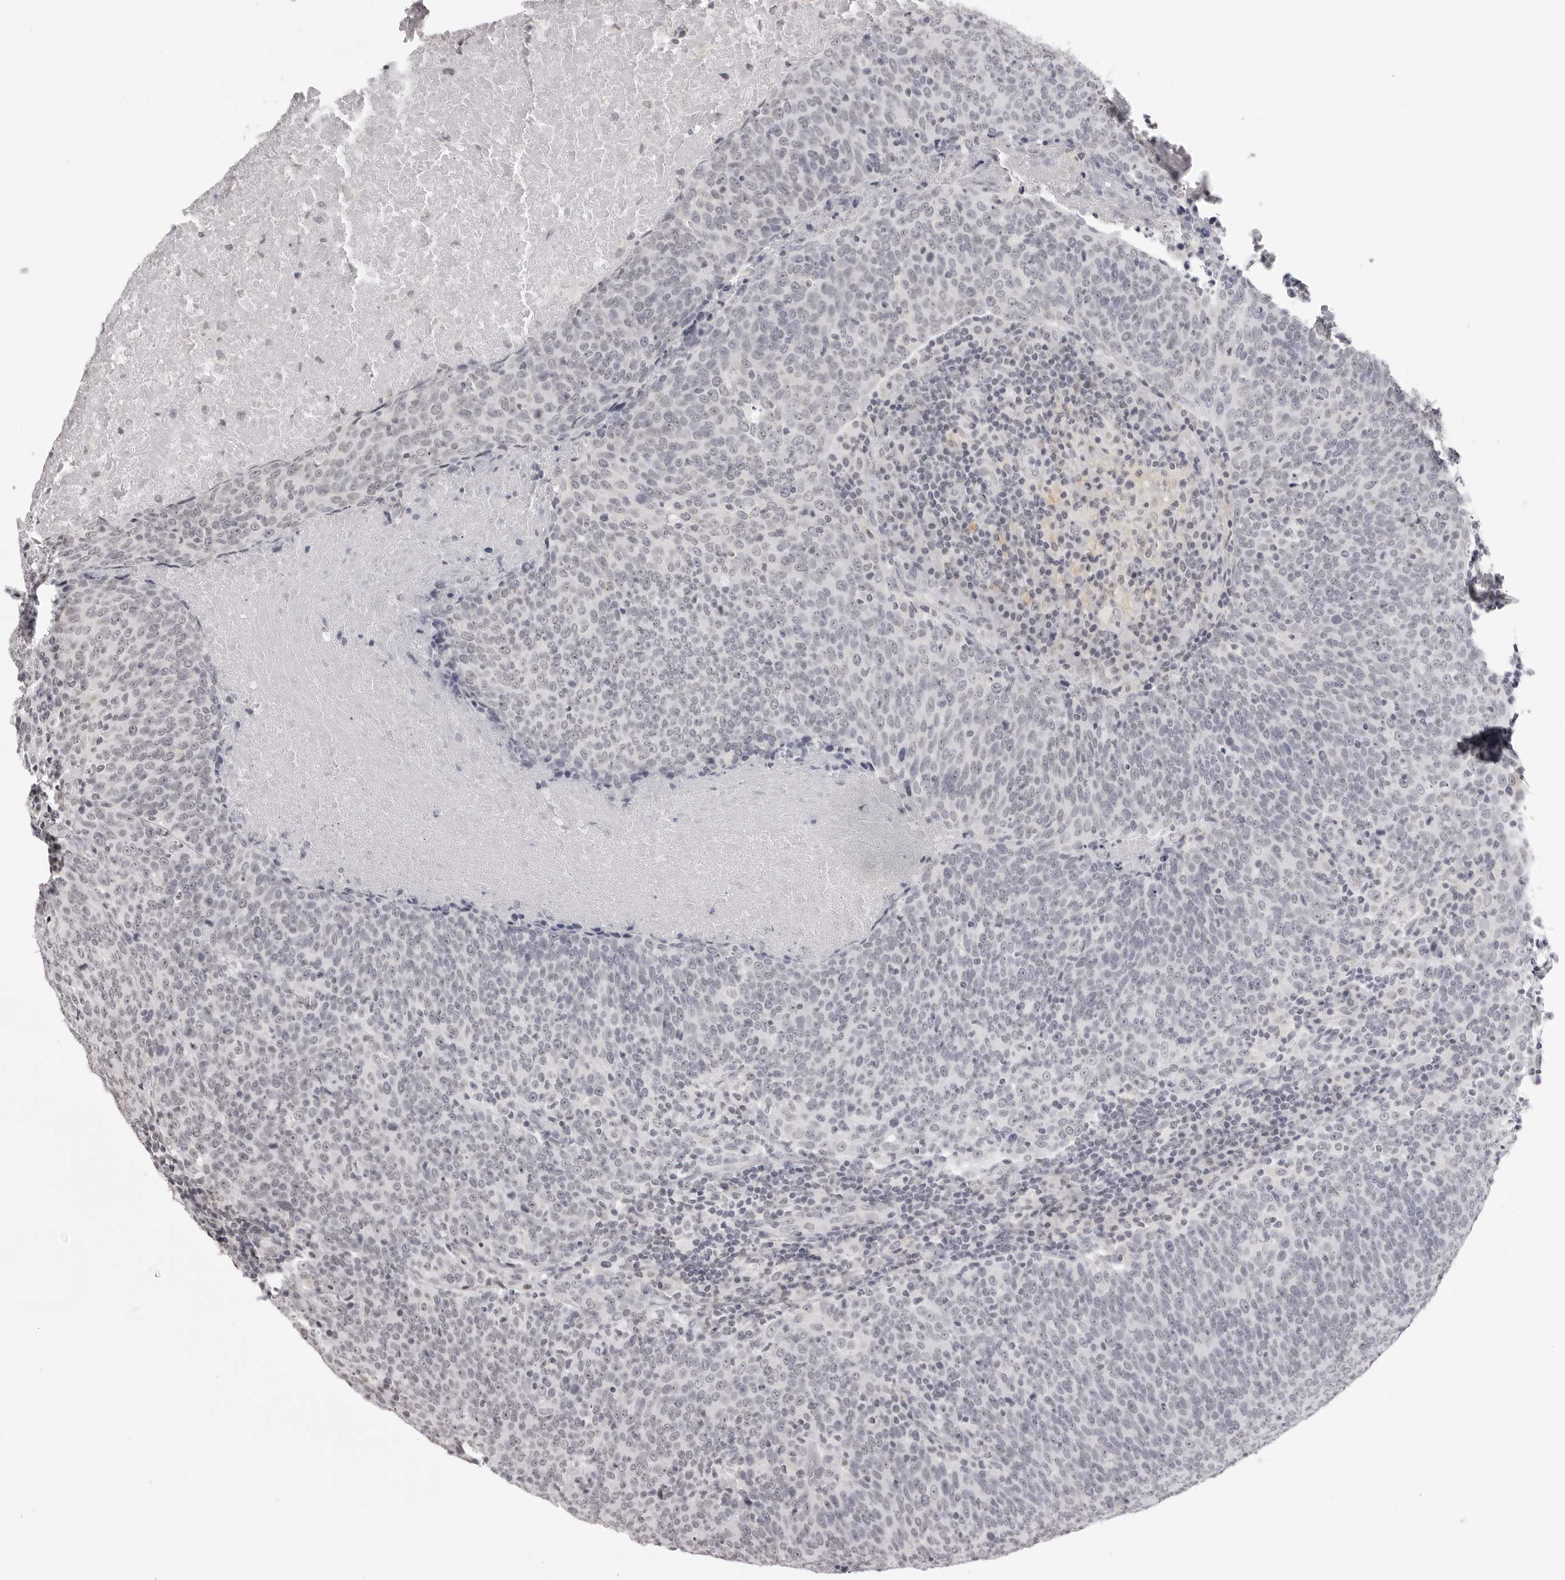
{"staining": {"intensity": "negative", "quantity": "none", "location": "none"}, "tissue": "head and neck cancer", "cell_type": "Tumor cells", "image_type": "cancer", "snomed": [{"axis": "morphology", "description": "Squamous cell carcinoma, NOS"}, {"axis": "morphology", "description": "Squamous cell carcinoma, metastatic, NOS"}, {"axis": "topography", "description": "Lymph node"}, {"axis": "topography", "description": "Head-Neck"}], "caption": "Tumor cells are negative for protein expression in human squamous cell carcinoma (head and neck). The staining is performed using DAB (3,3'-diaminobenzidine) brown chromogen with nuclei counter-stained in using hematoxylin.", "gene": "NTM", "patient": {"sex": "male", "age": 62}}